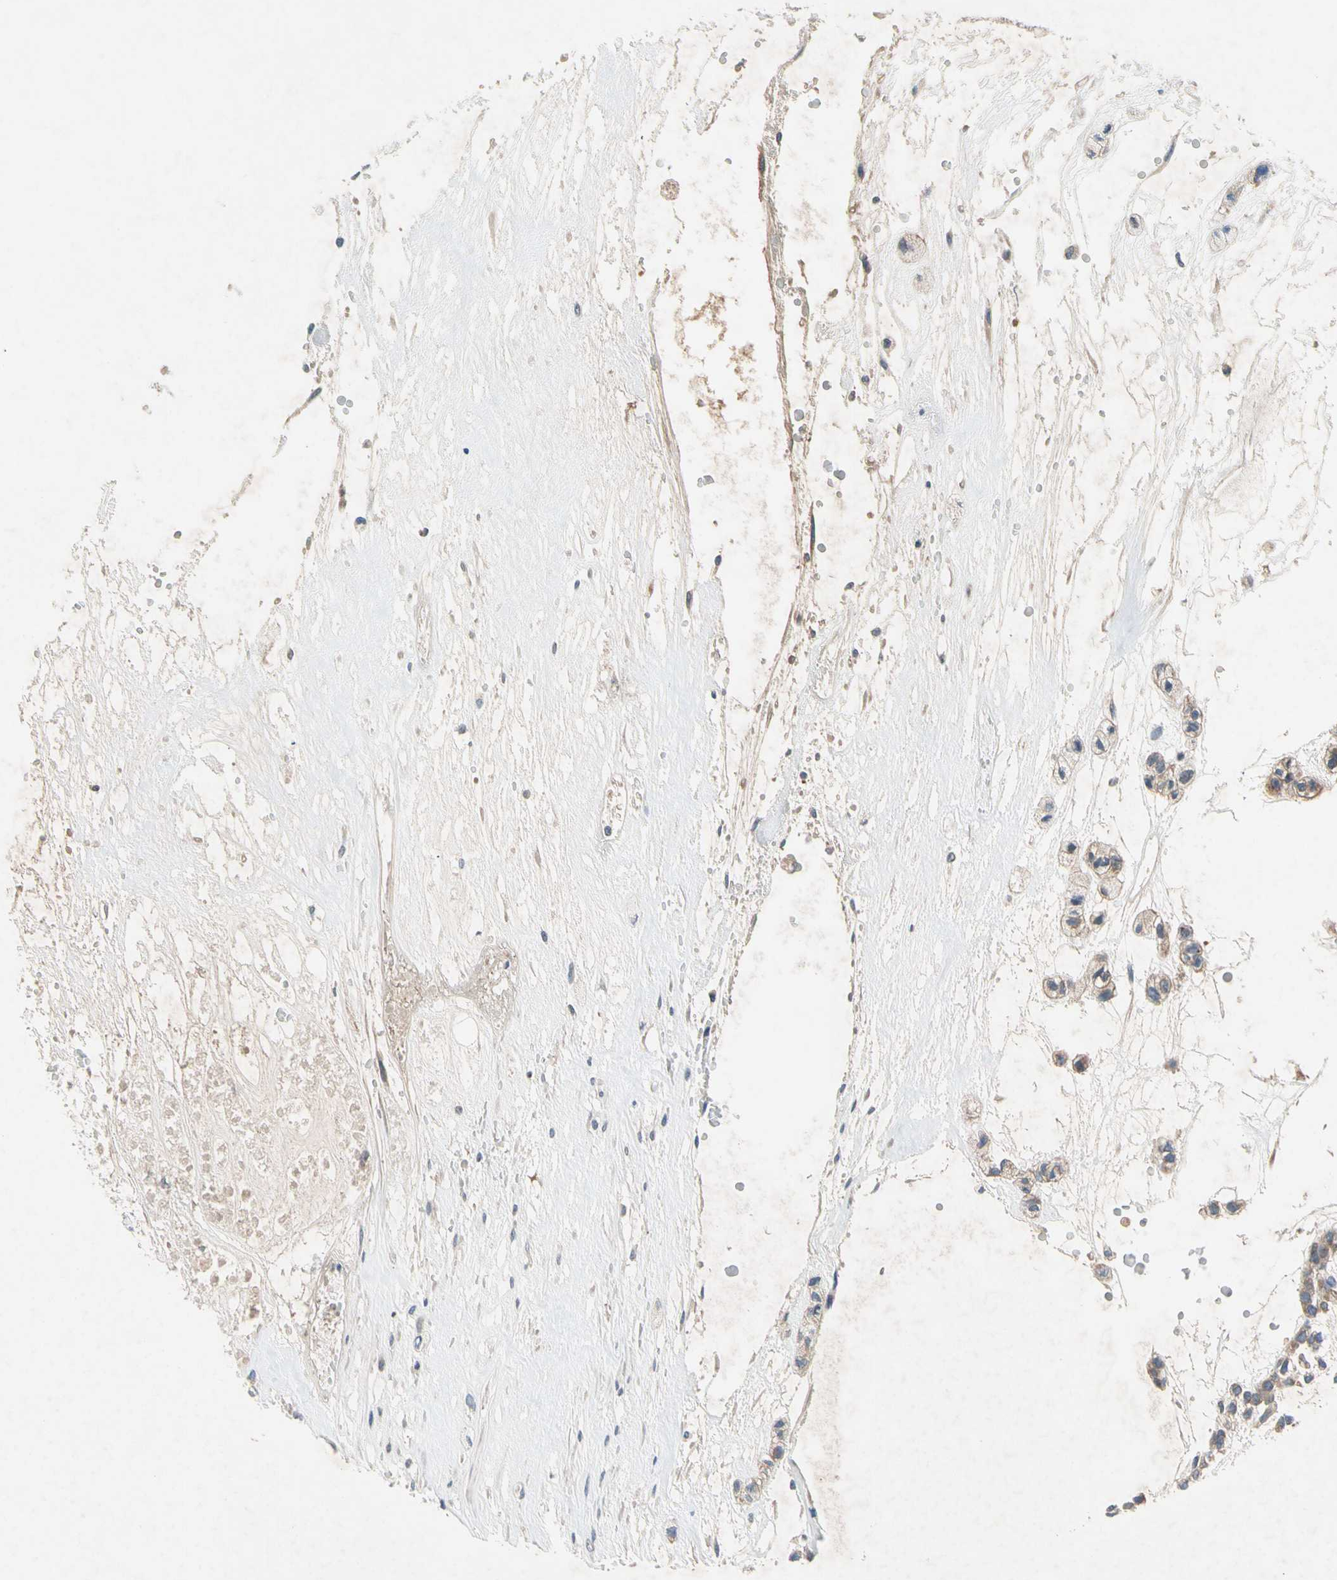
{"staining": {"intensity": "moderate", "quantity": ">75%", "location": "cytoplasmic/membranous"}, "tissue": "head and neck cancer", "cell_type": "Tumor cells", "image_type": "cancer", "snomed": [{"axis": "morphology", "description": "Adenocarcinoma, NOS"}, {"axis": "morphology", "description": "Adenoma, NOS"}, {"axis": "topography", "description": "Head-Neck"}], "caption": "The photomicrograph exhibits immunohistochemical staining of head and neck cancer. There is moderate cytoplasmic/membranous expression is present in about >75% of tumor cells.", "gene": "NDFIP2", "patient": {"sex": "female", "age": 55}}